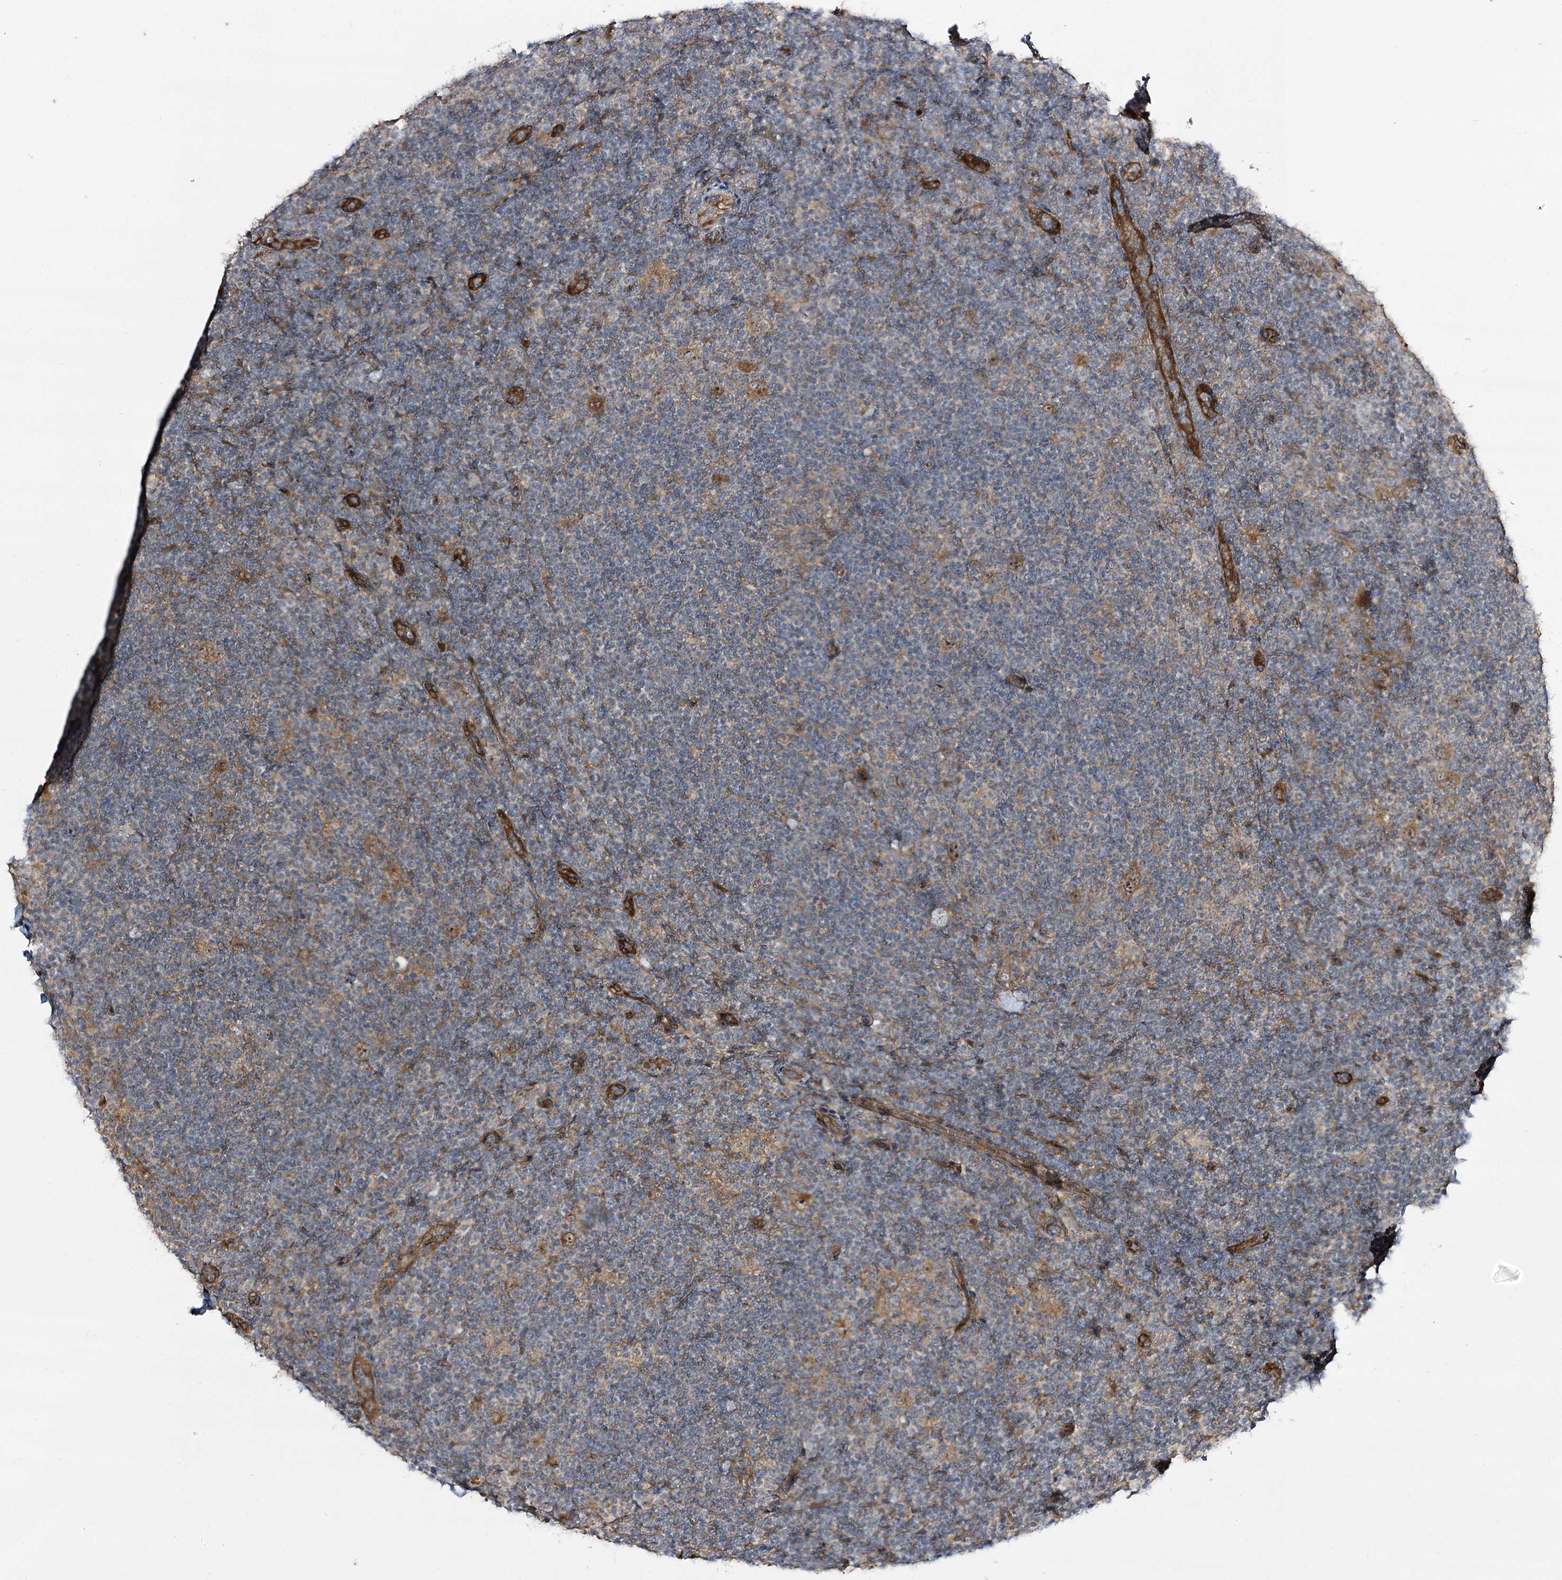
{"staining": {"intensity": "moderate", "quantity": ">75%", "location": "cytoplasmic/membranous"}, "tissue": "lymphoma", "cell_type": "Tumor cells", "image_type": "cancer", "snomed": [{"axis": "morphology", "description": "Hodgkin's disease, NOS"}, {"axis": "topography", "description": "Lymph node"}], "caption": "Approximately >75% of tumor cells in Hodgkin's disease show moderate cytoplasmic/membranous protein positivity as visualized by brown immunohistochemical staining.", "gene": "C11orf80", "patient": {"sex": "female", "age": 57}}